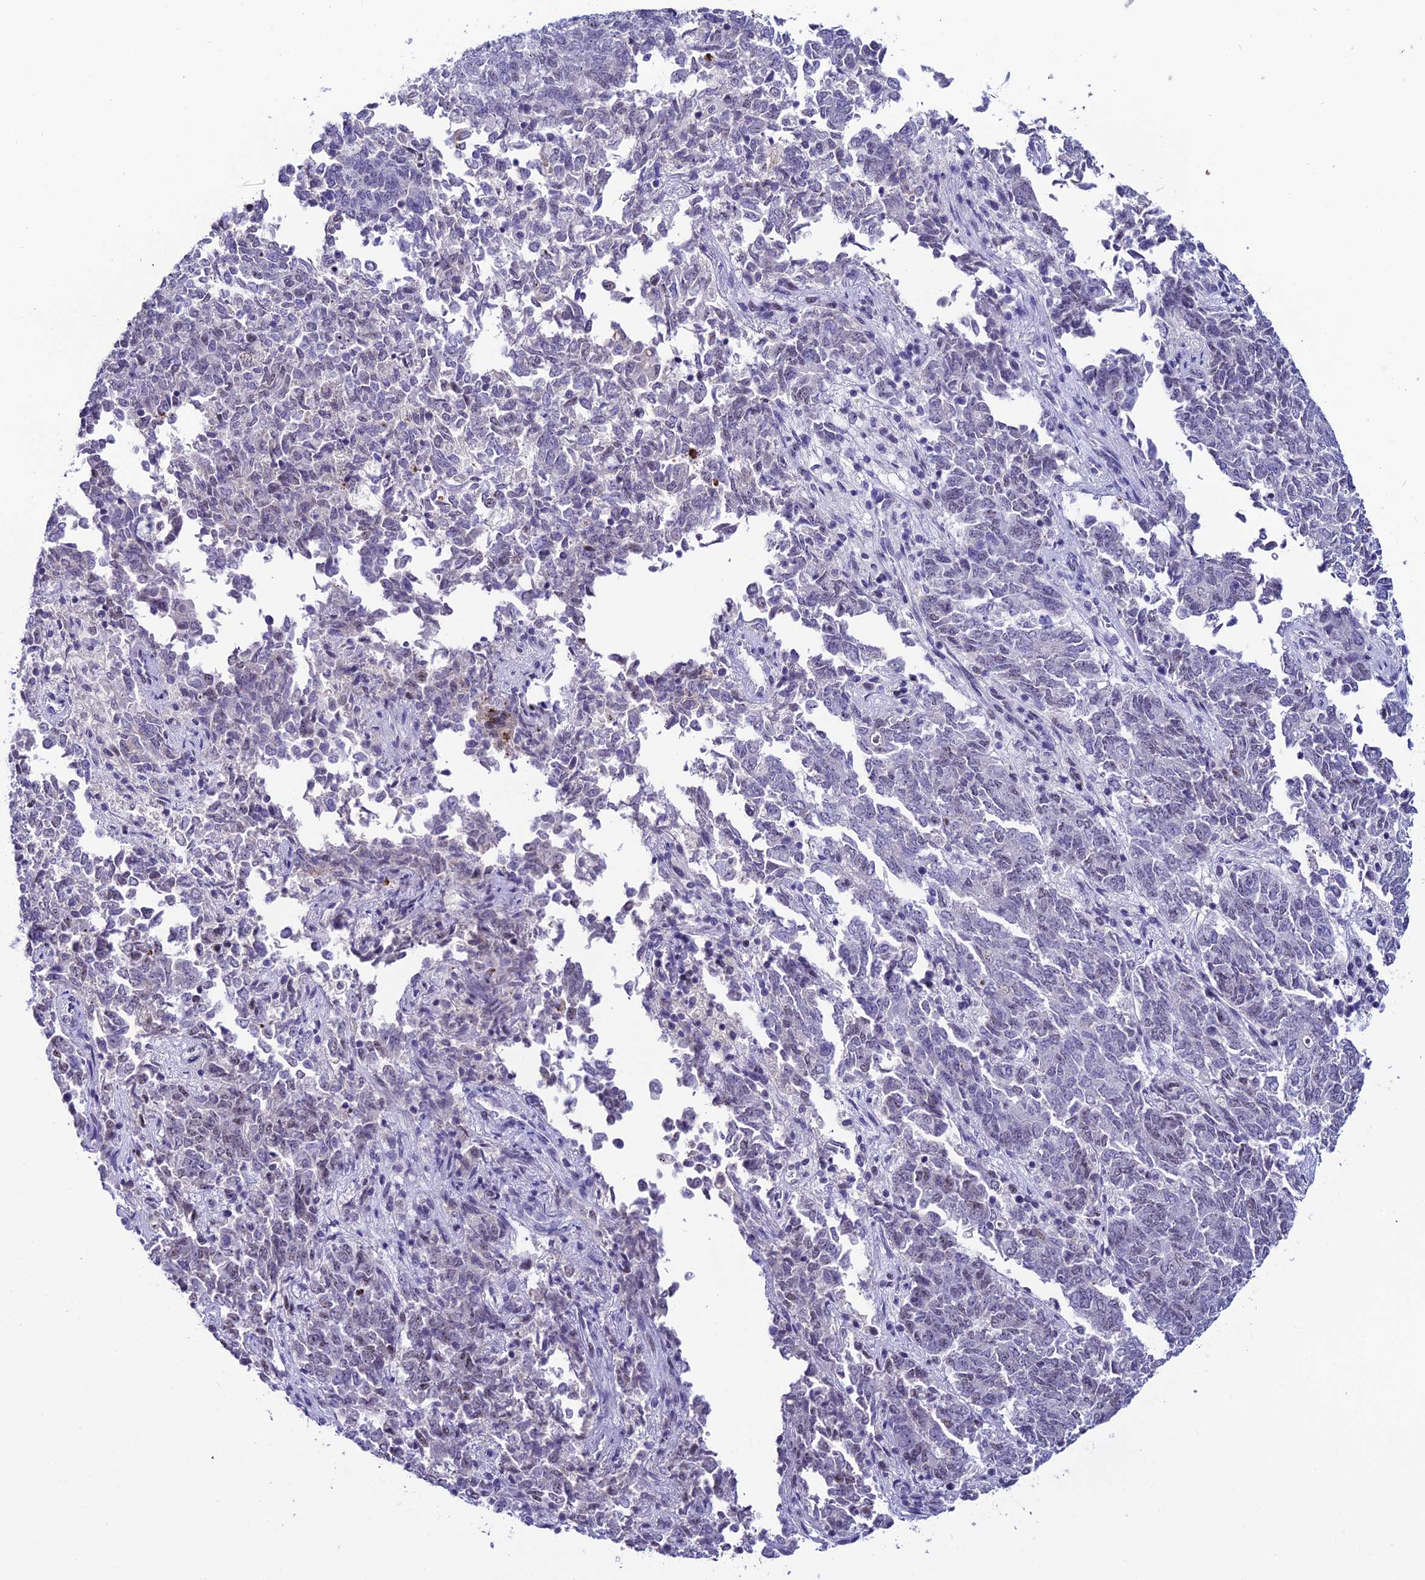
{"staining": {"intensity": "negative", "quantity": "none", "location": "none"}, "tissue": "endometrial cancer", "cell_type": "Tumor cells", "image_type": "cancer", "snomed": [{"axis": "morphology", "description": "Adenocarcinoma, NOS"}, {"axis": "topography", "description": "Endometrium"}], "caption": "An immunohistochemistry (IHC) histopathology image of adenocarcinoma (endometrial) is shown. There is no staining in tumor cells of adenocarcinoma (endometrial).", "gene": "MFSD2B", "patient": {"sex": "female", "age": 80}}